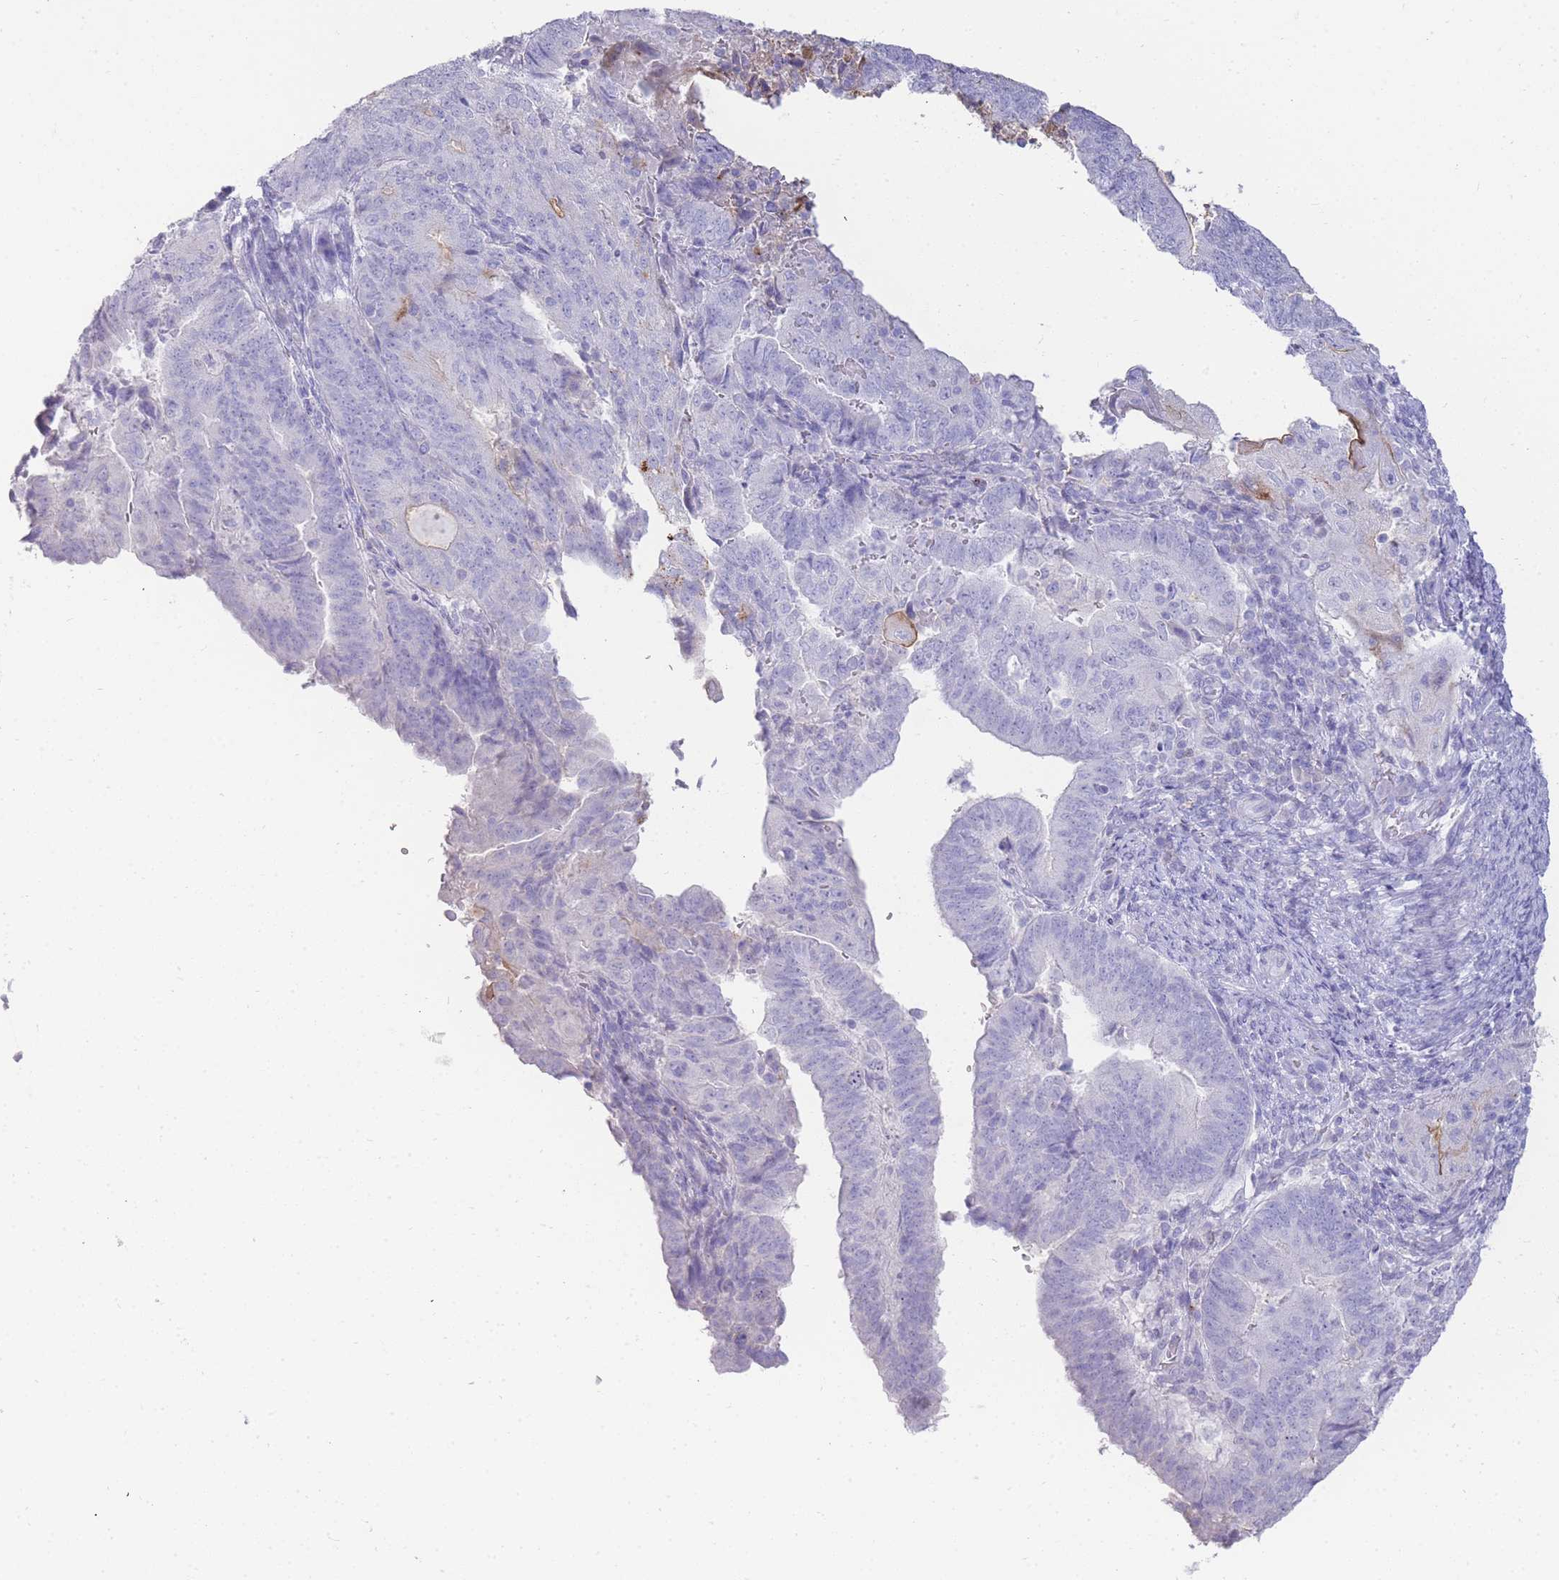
{"staining": {"intensity": "moderate", "quantity": "<25%", "location": "cytoplasmic/membranous"}, "tissue": "endometrial cancer", "cell_type": "Tumor cells", "image_type": "cancer", "snomed": [{"axis": "morphology", "description": "Adenocarcinoma, NOS"}, {"axis": "topography", "description": "Endometrium"}], "caption": "Tumor cells display moderate cytoplasmic/membranous staining in about <25% of cells in adenocarcinoma (endometrial).", "gene": "DPP4", "patient": {"sex": "female", "age": 70}}